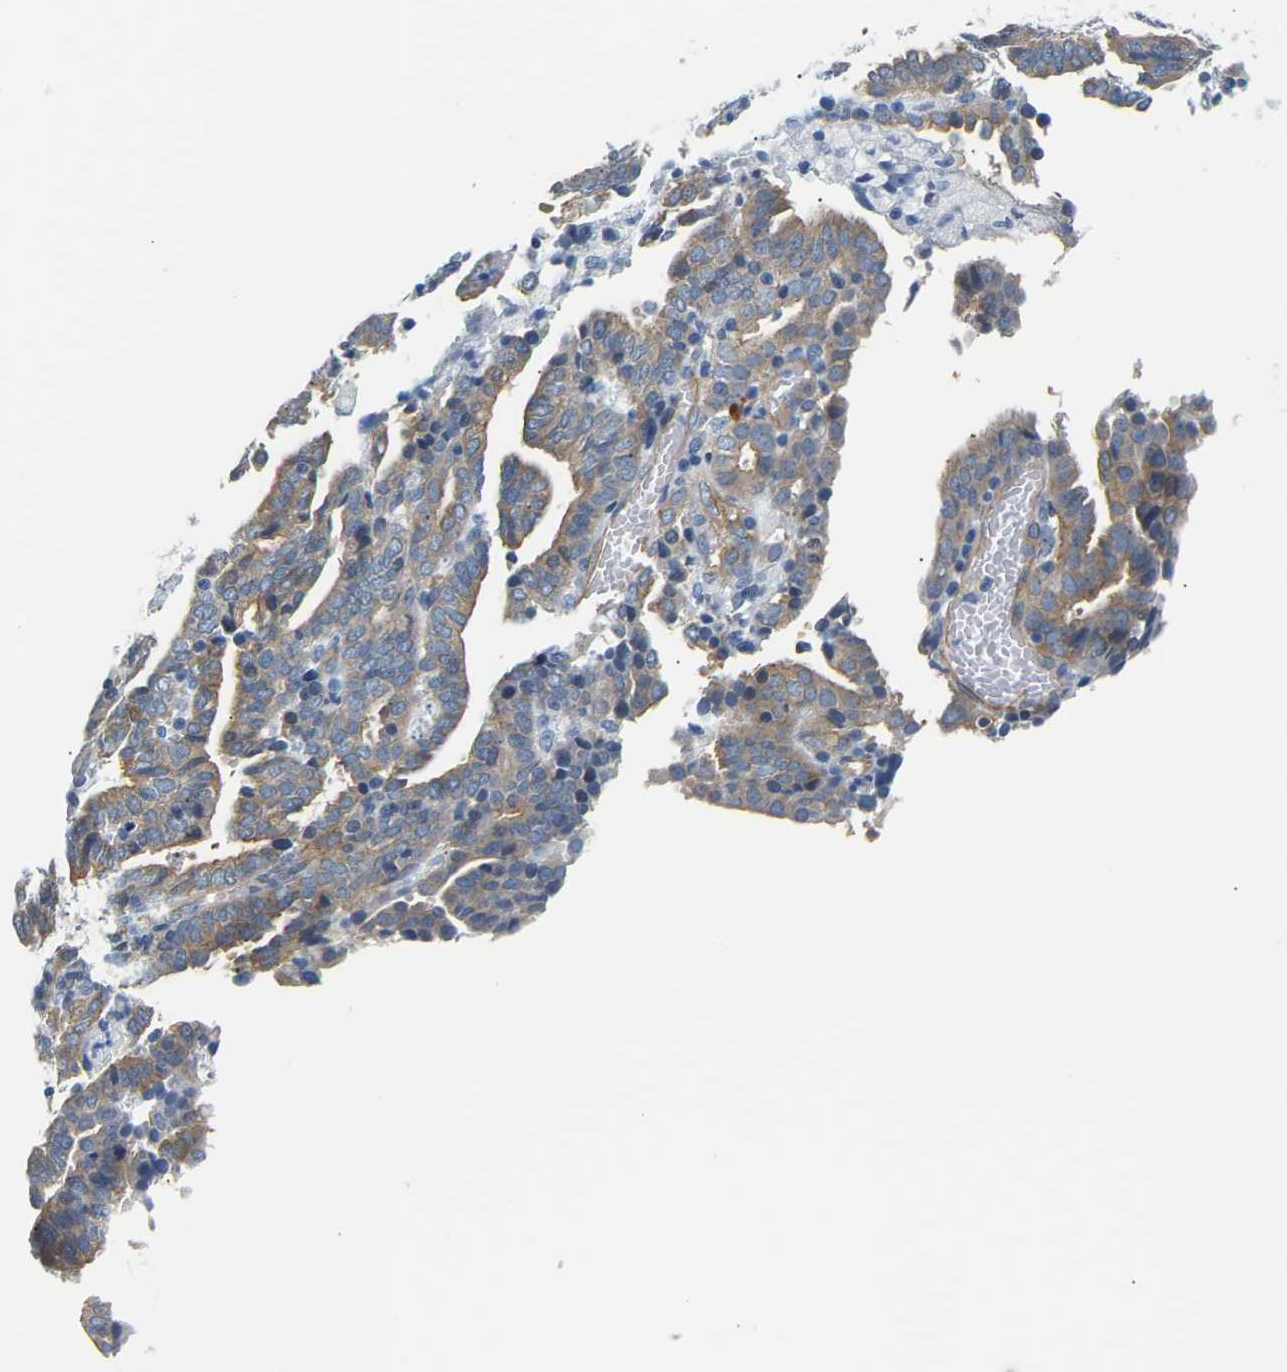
{"staining": {"intensity": "weak", "quantity": "25%-75%", "location": "cytoplasmic/membranous"}, "tissue": "endometrial cancer", "cell_type": "Tumor cells", "image_type": "cancer", "snomed": [{"axis": "morphology", "description": "Adenocarcinoma, NOS"}, {"axis": "topography", "description": "Uterus"}], "caption": "IHC photomicrograph of neoplastic tissue: human adenocarcinoma (endometrial) stained using IHC reveals low levels of weak protein expression localized specifically in the cytoplasmic/membranous of tumor cells, appearing as a cytoplasmic/membranous brown color.", "gene": "PAWR", "patient": {"sex": "female", "age": 83}}